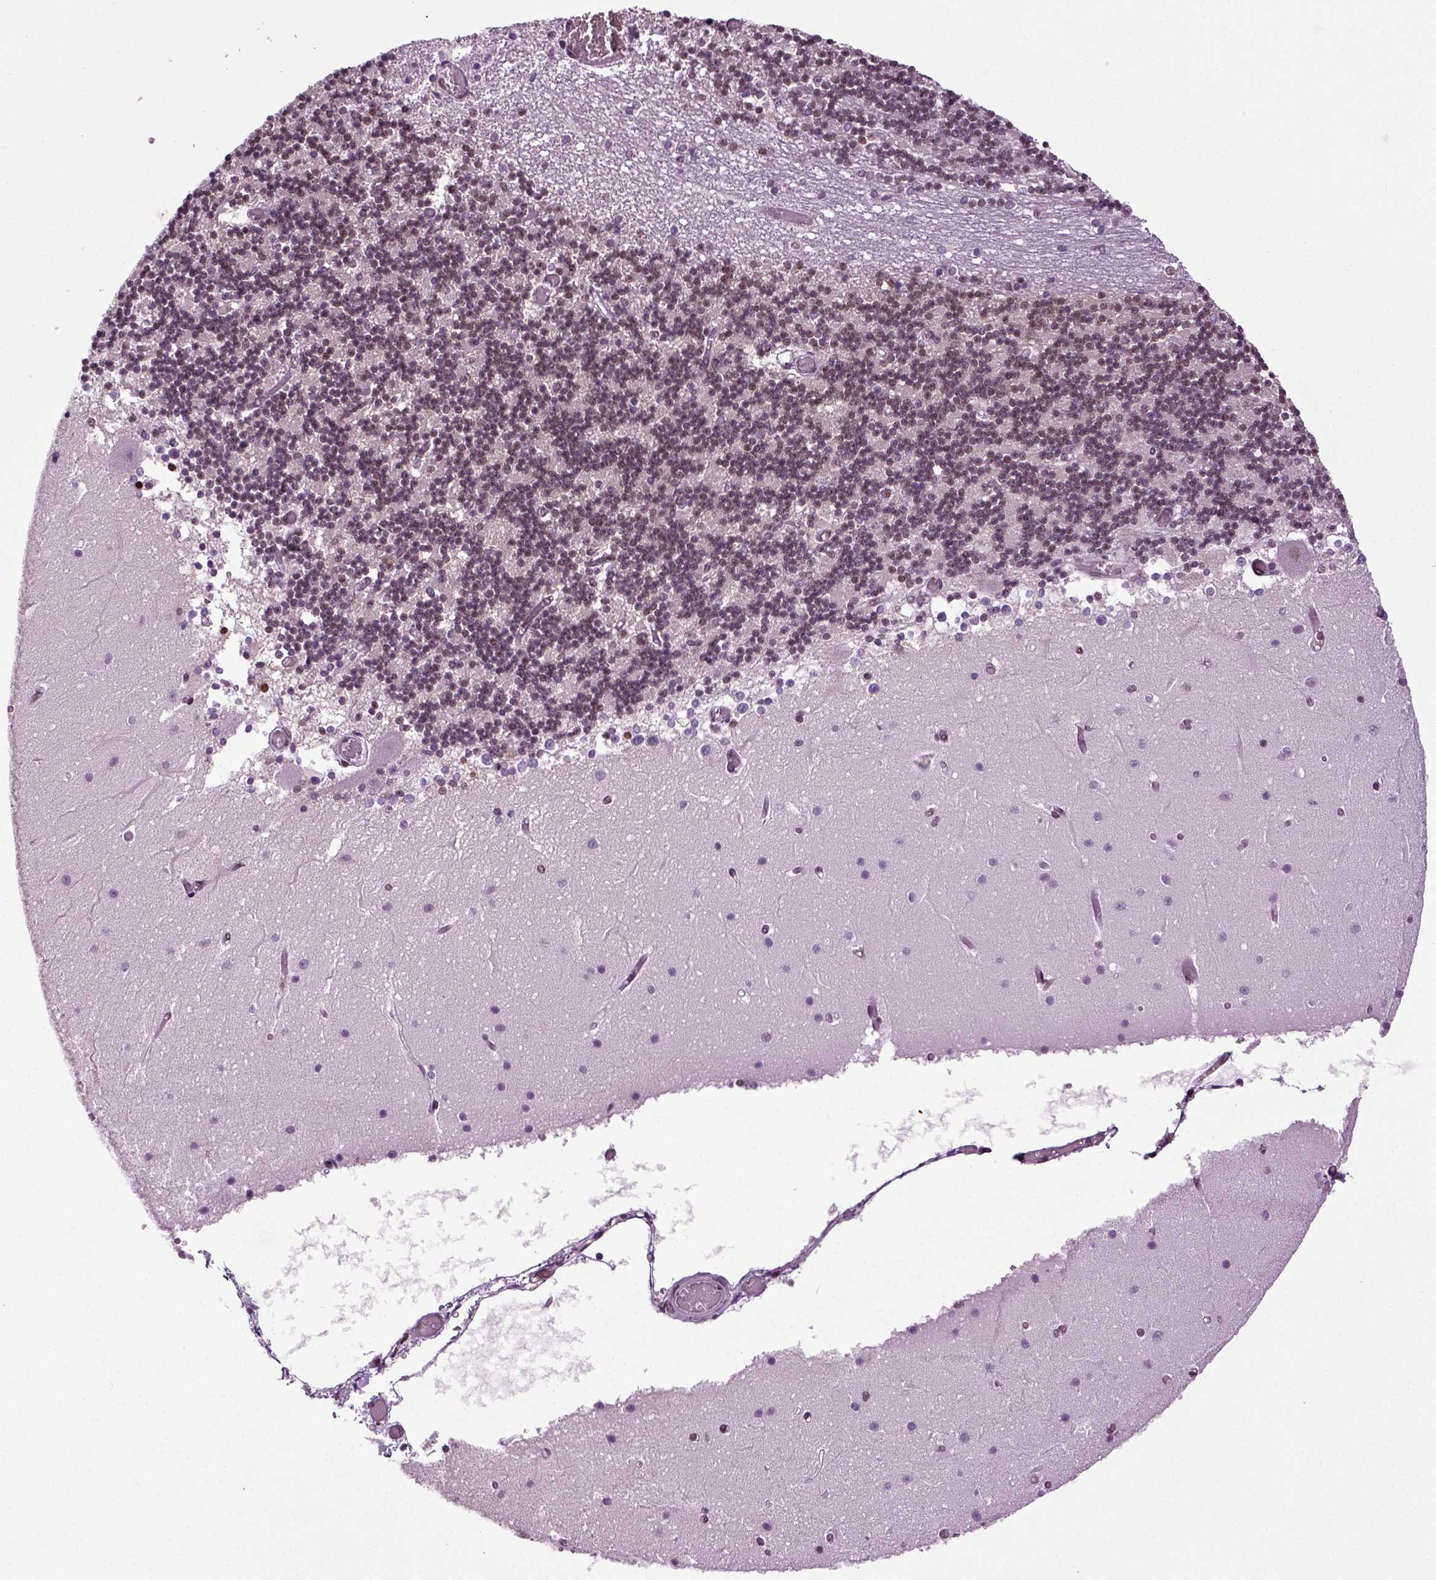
{"staining": {"intensity": "weak", "quantity": "<25%", "location": "nuclear"}, "tissue": "cerebellum", "cell_type": "Cells in granular layer", "image_type": "normal", "snomed": [{"axis": "morphology", "description": "Normal tissue, NOS"}, {"axis": "topography", "description": "Cerebellum"}], "caption": "This is a photomicrograph of IHC staining of benign cerebellum, which shows no positivity in cells in granular layer.", "gene": "RCOR3", "patient": {"sex": "female", "age": 28}}